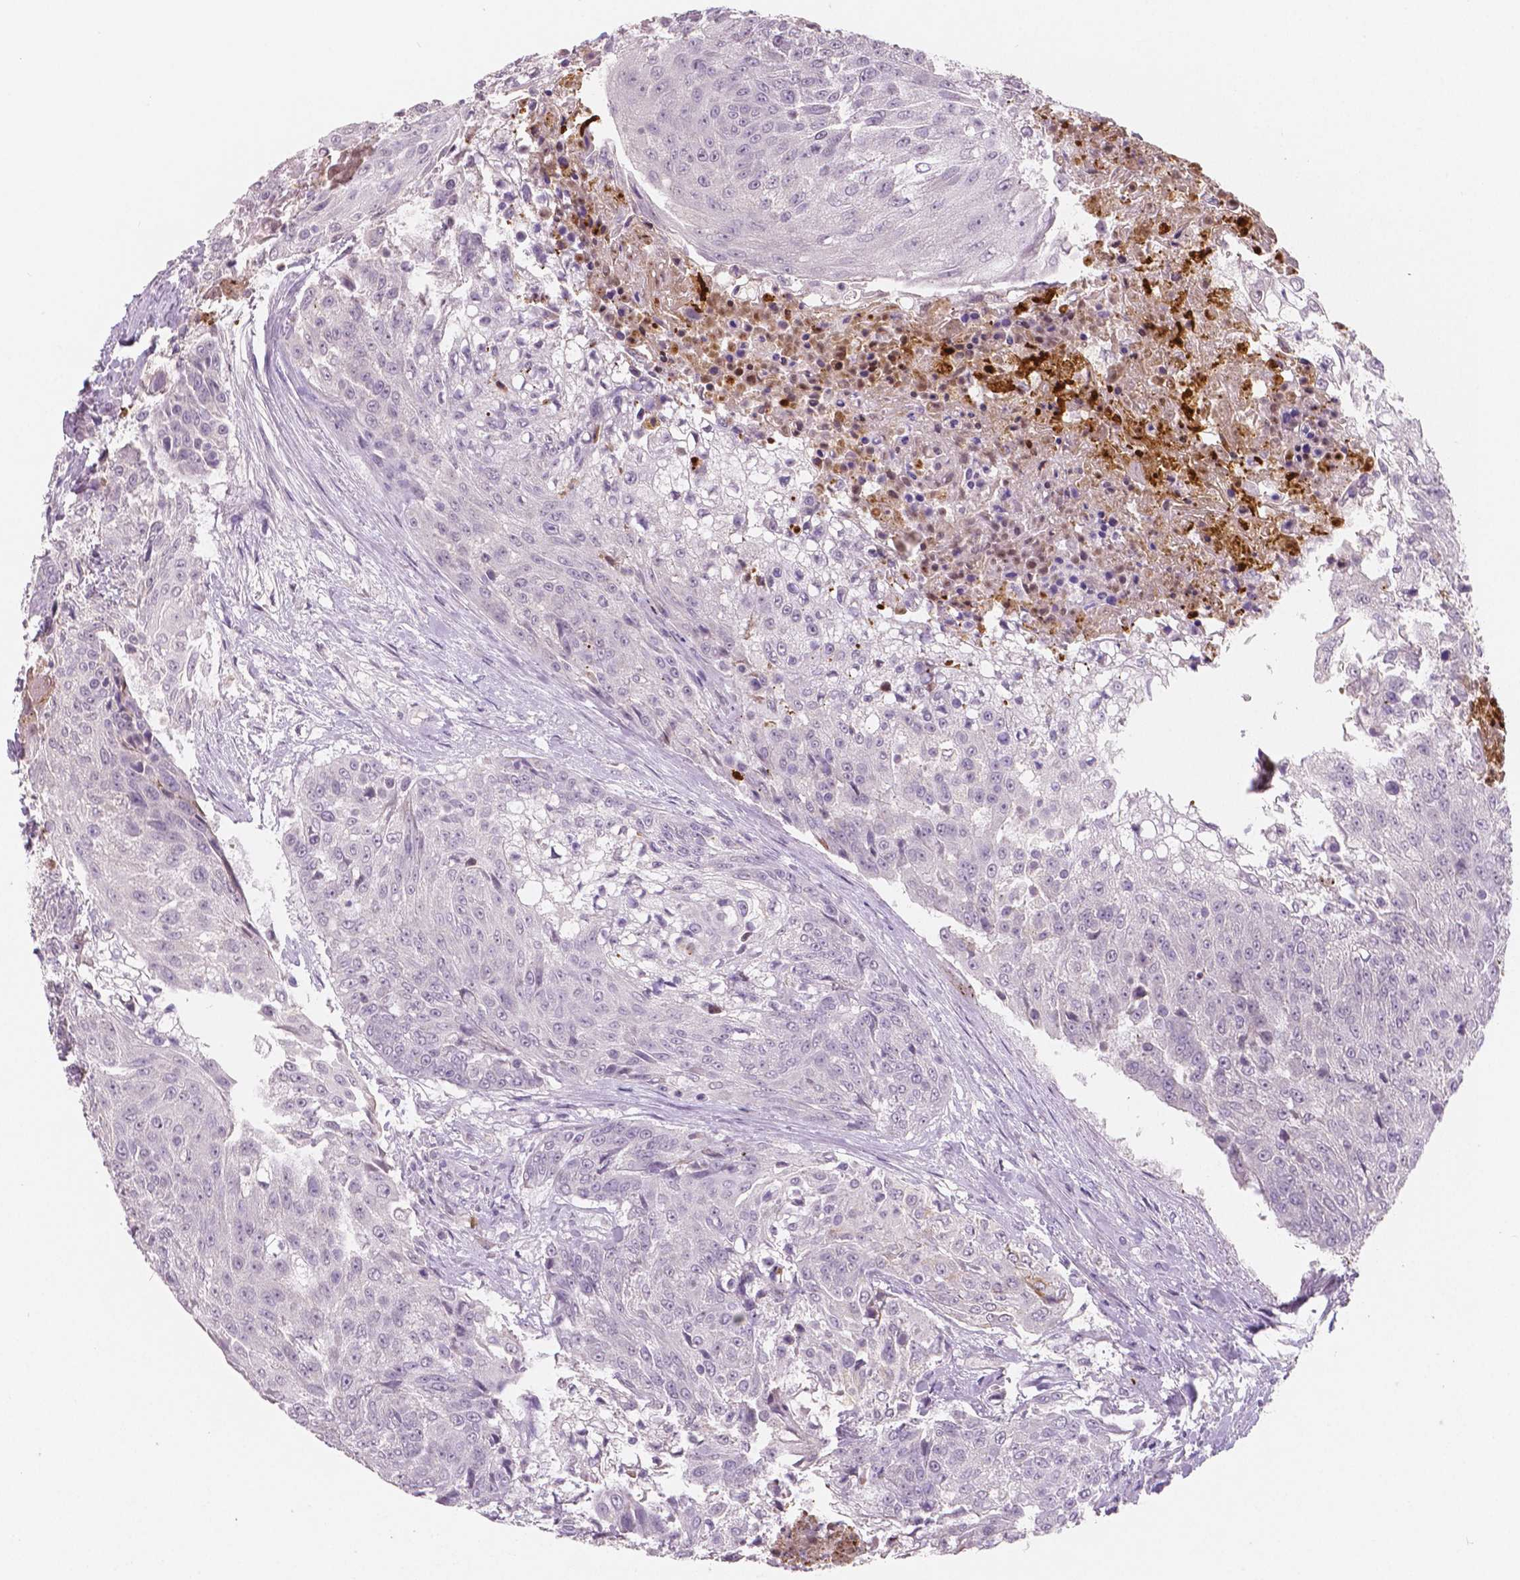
{"staining": {"intensity": "negative", "quantity": "none", "location": "none"}, "tissue": "urothelial cancer", "cell_type": "Tumor cells", "image_type": "cancer", "snomed": [{"axis": "morphology", "description": "Urothelial carcinoma, High grade"}, {"axis": "topography", "description": "Urinary bladder"}], "caption": "Immunohistochemistry micrograph of neoplastic tissue: urothelial cancer stained with DAB shows no significant protein positivity in tumor cells.", "gene": "APOA4", "patient": {"sex": "female", "age": 63}}